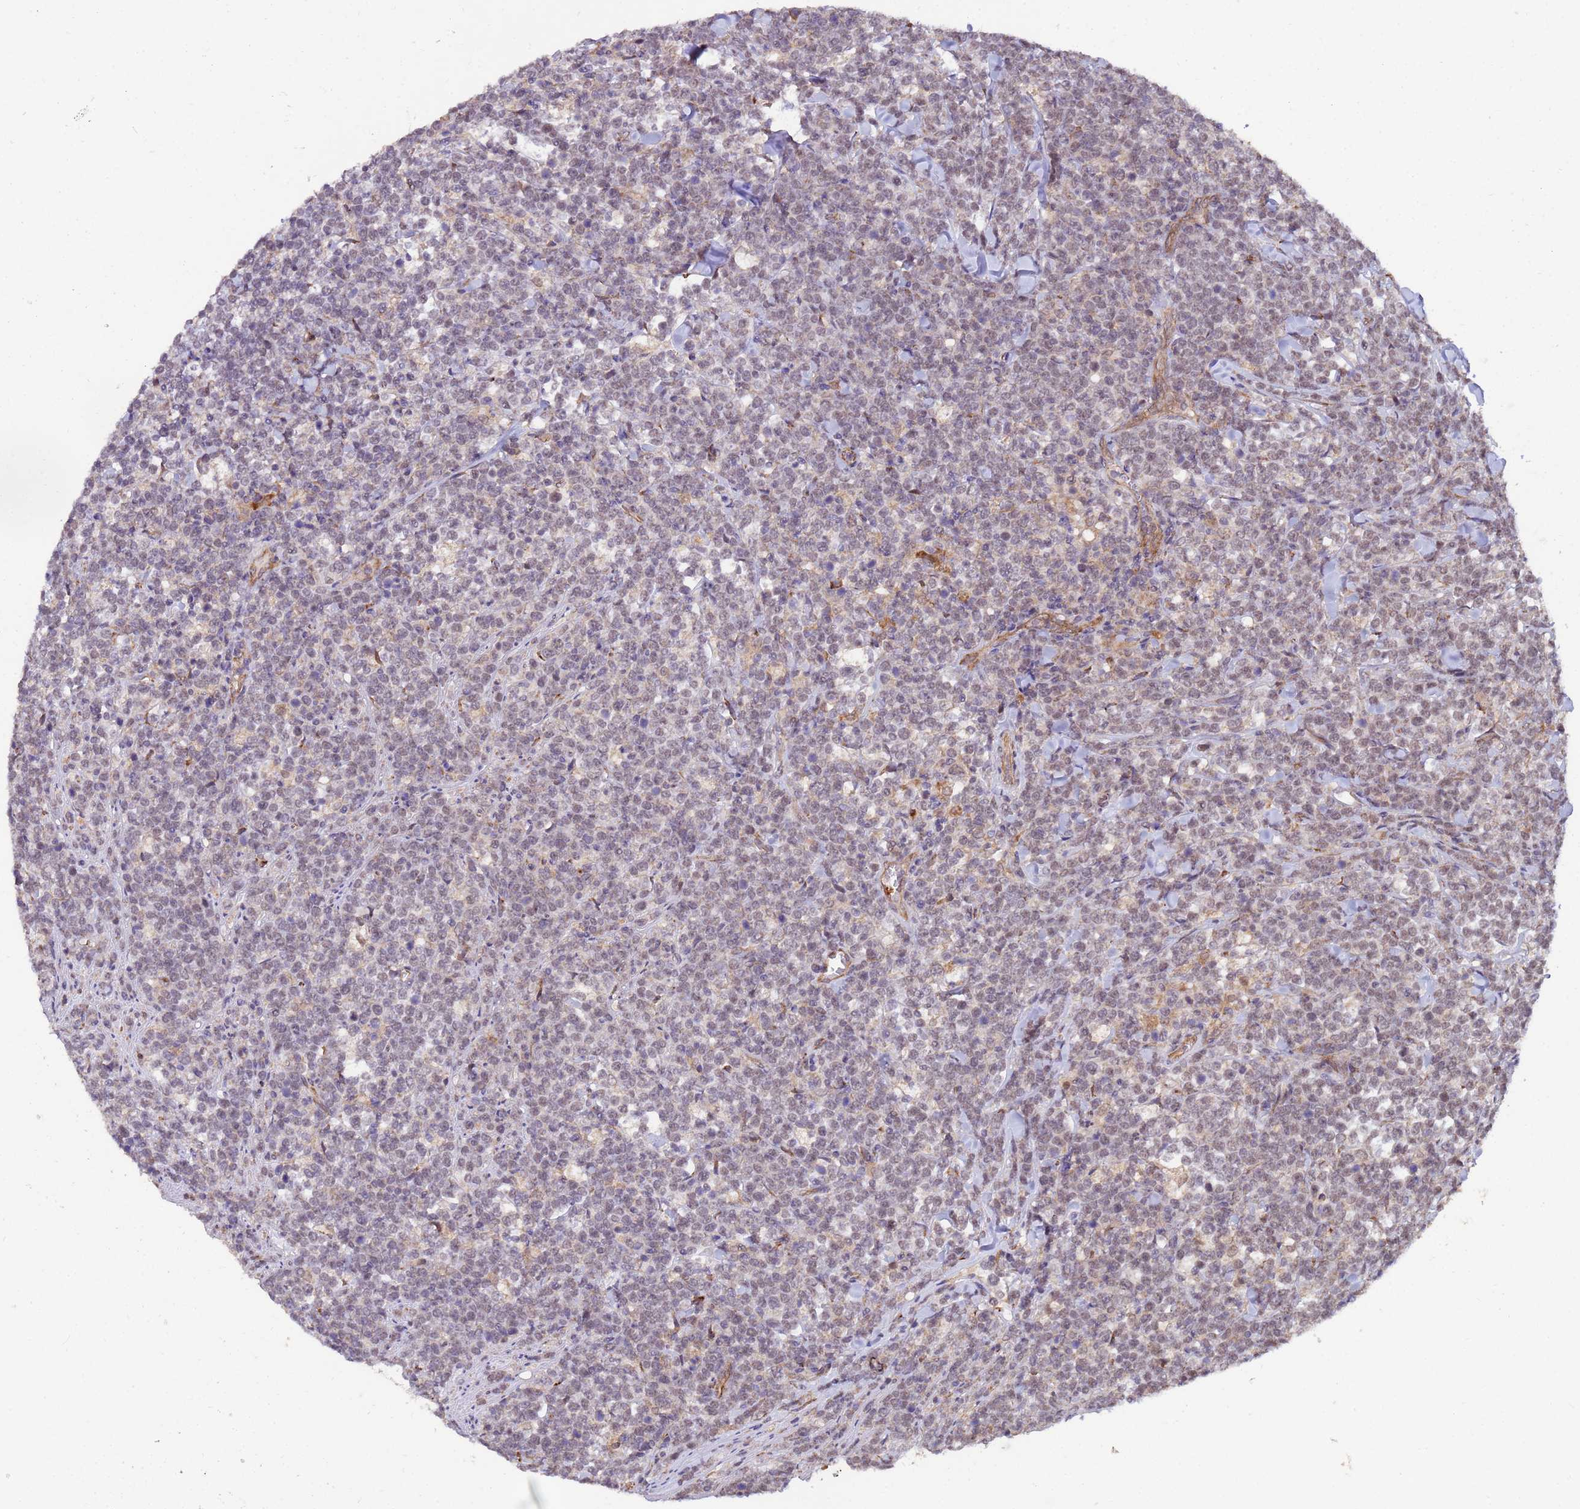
{"staining": {"intensity": "moderate", "quantity": "<25%", "location": "cytoplasmic/membranous,nuclear"}, "tissue": "lymphoma", "cell_type": "Tumor cells", "image_type": "cancer", "snomed": [{"axis": "morphology", "description": "Malignant lymphoma, non-Hodgkin's type, High grade"}, {"axis": "topography", "description": "Small intestine"}], "caption": "IHC of high-grade malignant lymphoma, non-Hodgkin's type exhibits low levels of moderate cytoplasmic/membranous and nuclear positivity in approximately <25% of tumor cells.", "gene": "ZNF619", "patient": {"sex": "male", "age": 8}}